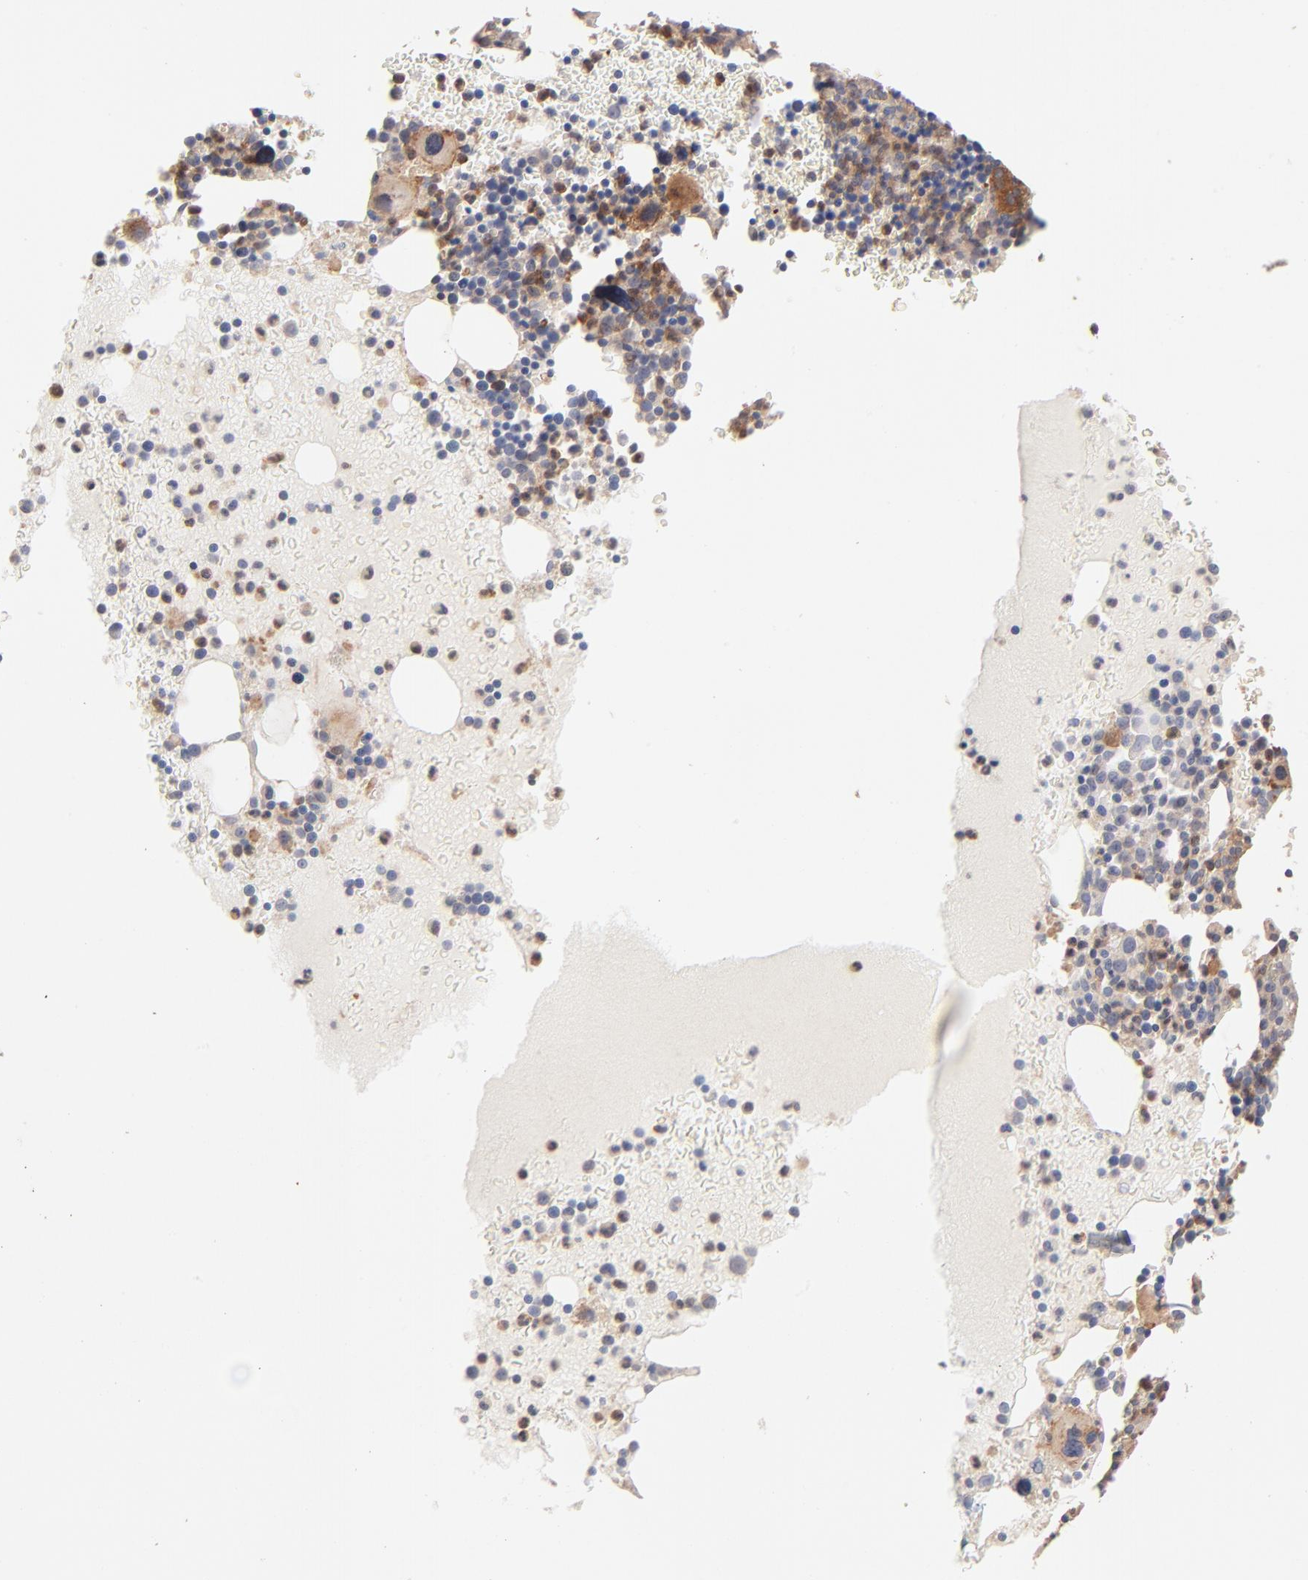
{"staining": {"intensity": "moderate", "quantity": "25%-75%", "location": "cytoplasmic/membranous"}, "tissue": "bone marrow", "cell_type": "Hematopoietic cells", "image_type": "normal", "snomed": [{"axis": "morphology", "description": "Normal tissue, NOS"}, {"axis": "topography", "description": "Bone marrow"}], "caption": "About 25%-75% of hematopoietic cells in normal bone marrow demonstrate moderate cytoplasmic/membranous protein expression as visualized by brown immunohistochemical staining.", "gene": "IVNS1ABP", "patient": {"sex": "male", "age": 68}}